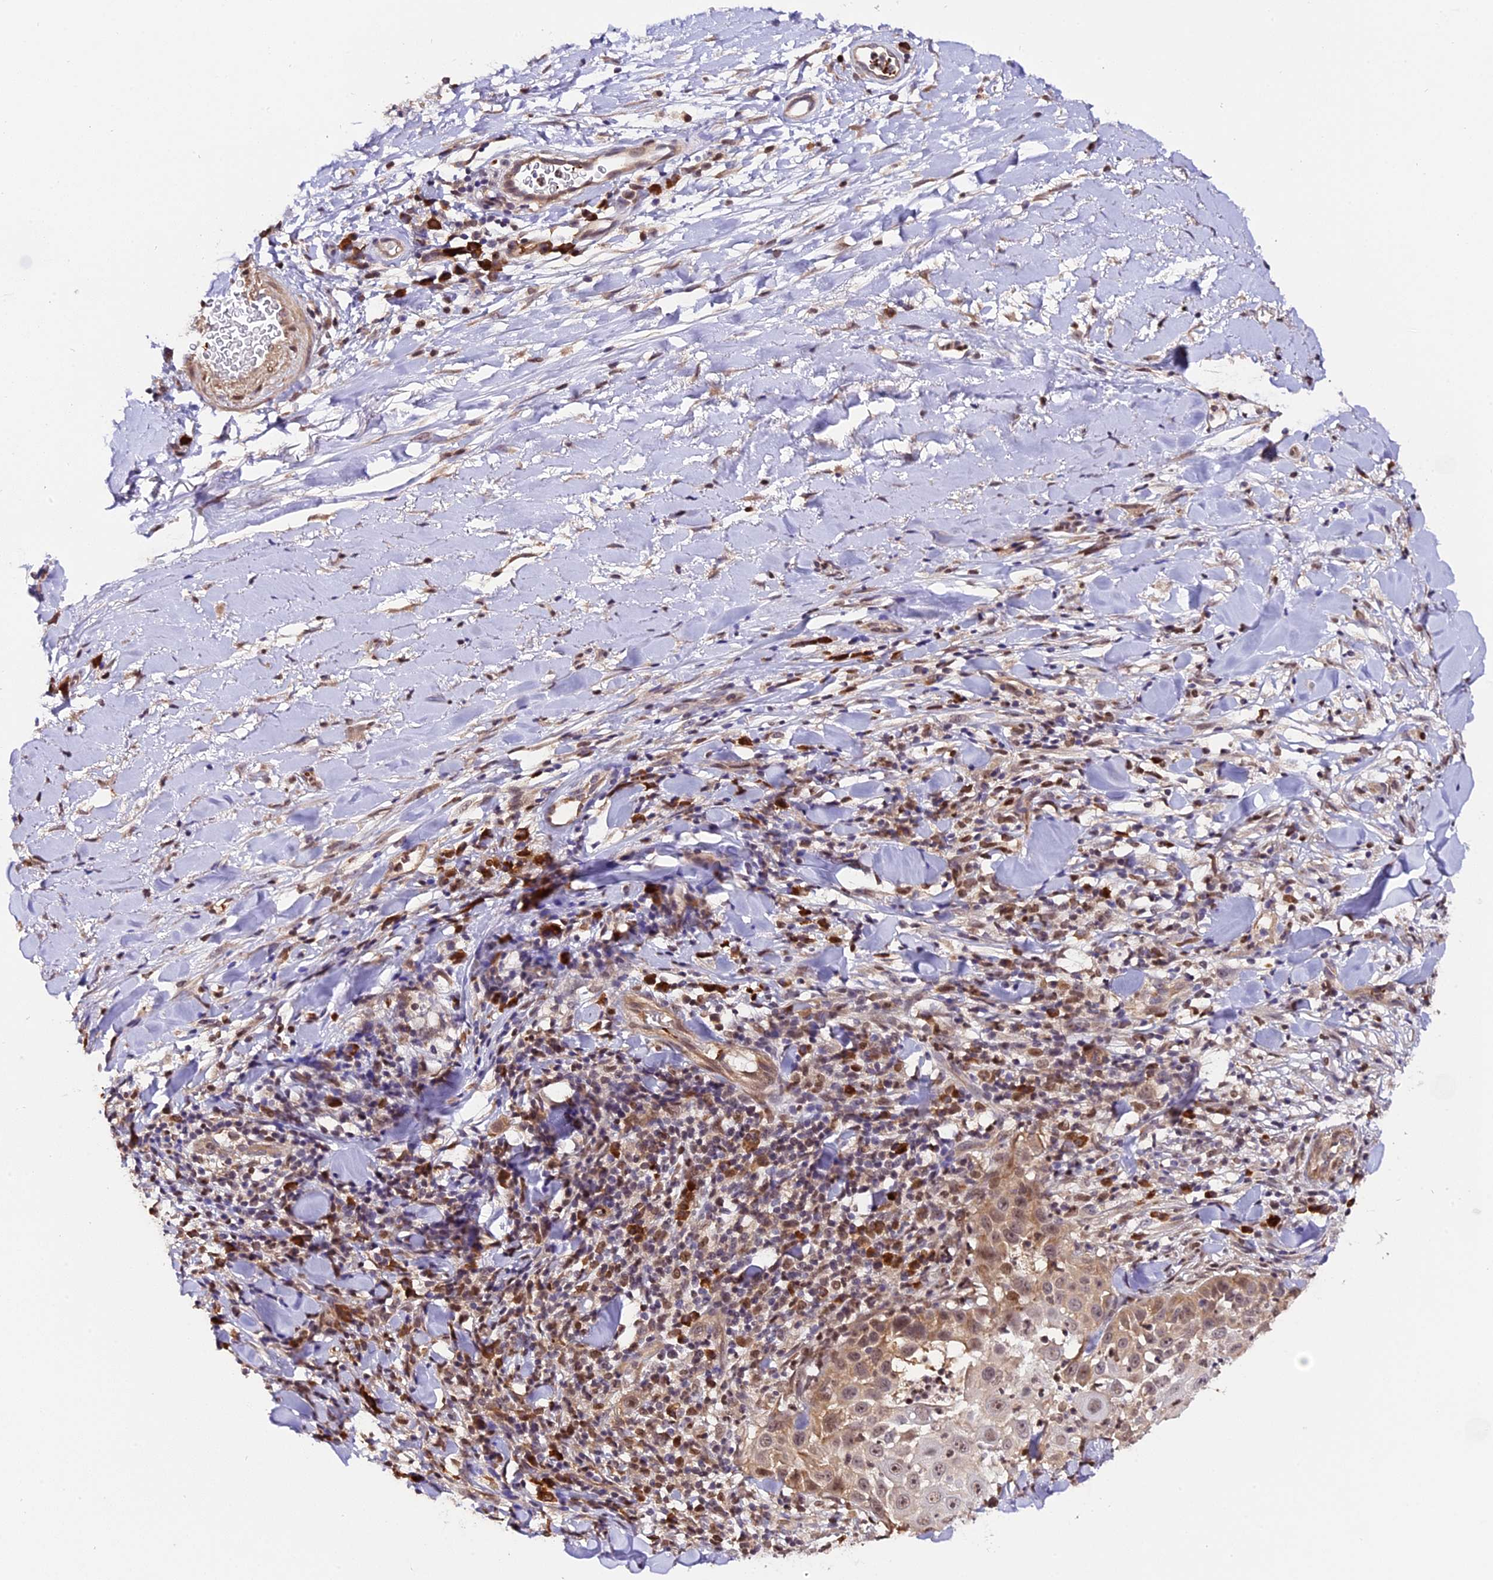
{"staining": {"intensity": "moderate", "quantity": "25%-75%", "location": "cytoplasmic/membranous,nuclear"}, "tissue": "skin cancer", "cell_type": "Tumor cells", "image_type": "cancer", "snomed": [{"axis": "morphology", "description": "Squamous cell carcinoma, NOS"}, {"axis": "topography", "description": "Skin"}], "caption": "Immunohistochemistry (IHC) (DAB) staining of skin cancer (squamous cell carcinoma) demonstrates moderate cytoplasmic/membranous and nuclear protein positivity in about 25%-75% of tumor cells.", "gene": "HERPUD1", "patient": {"sex": "female", "age": 44}}